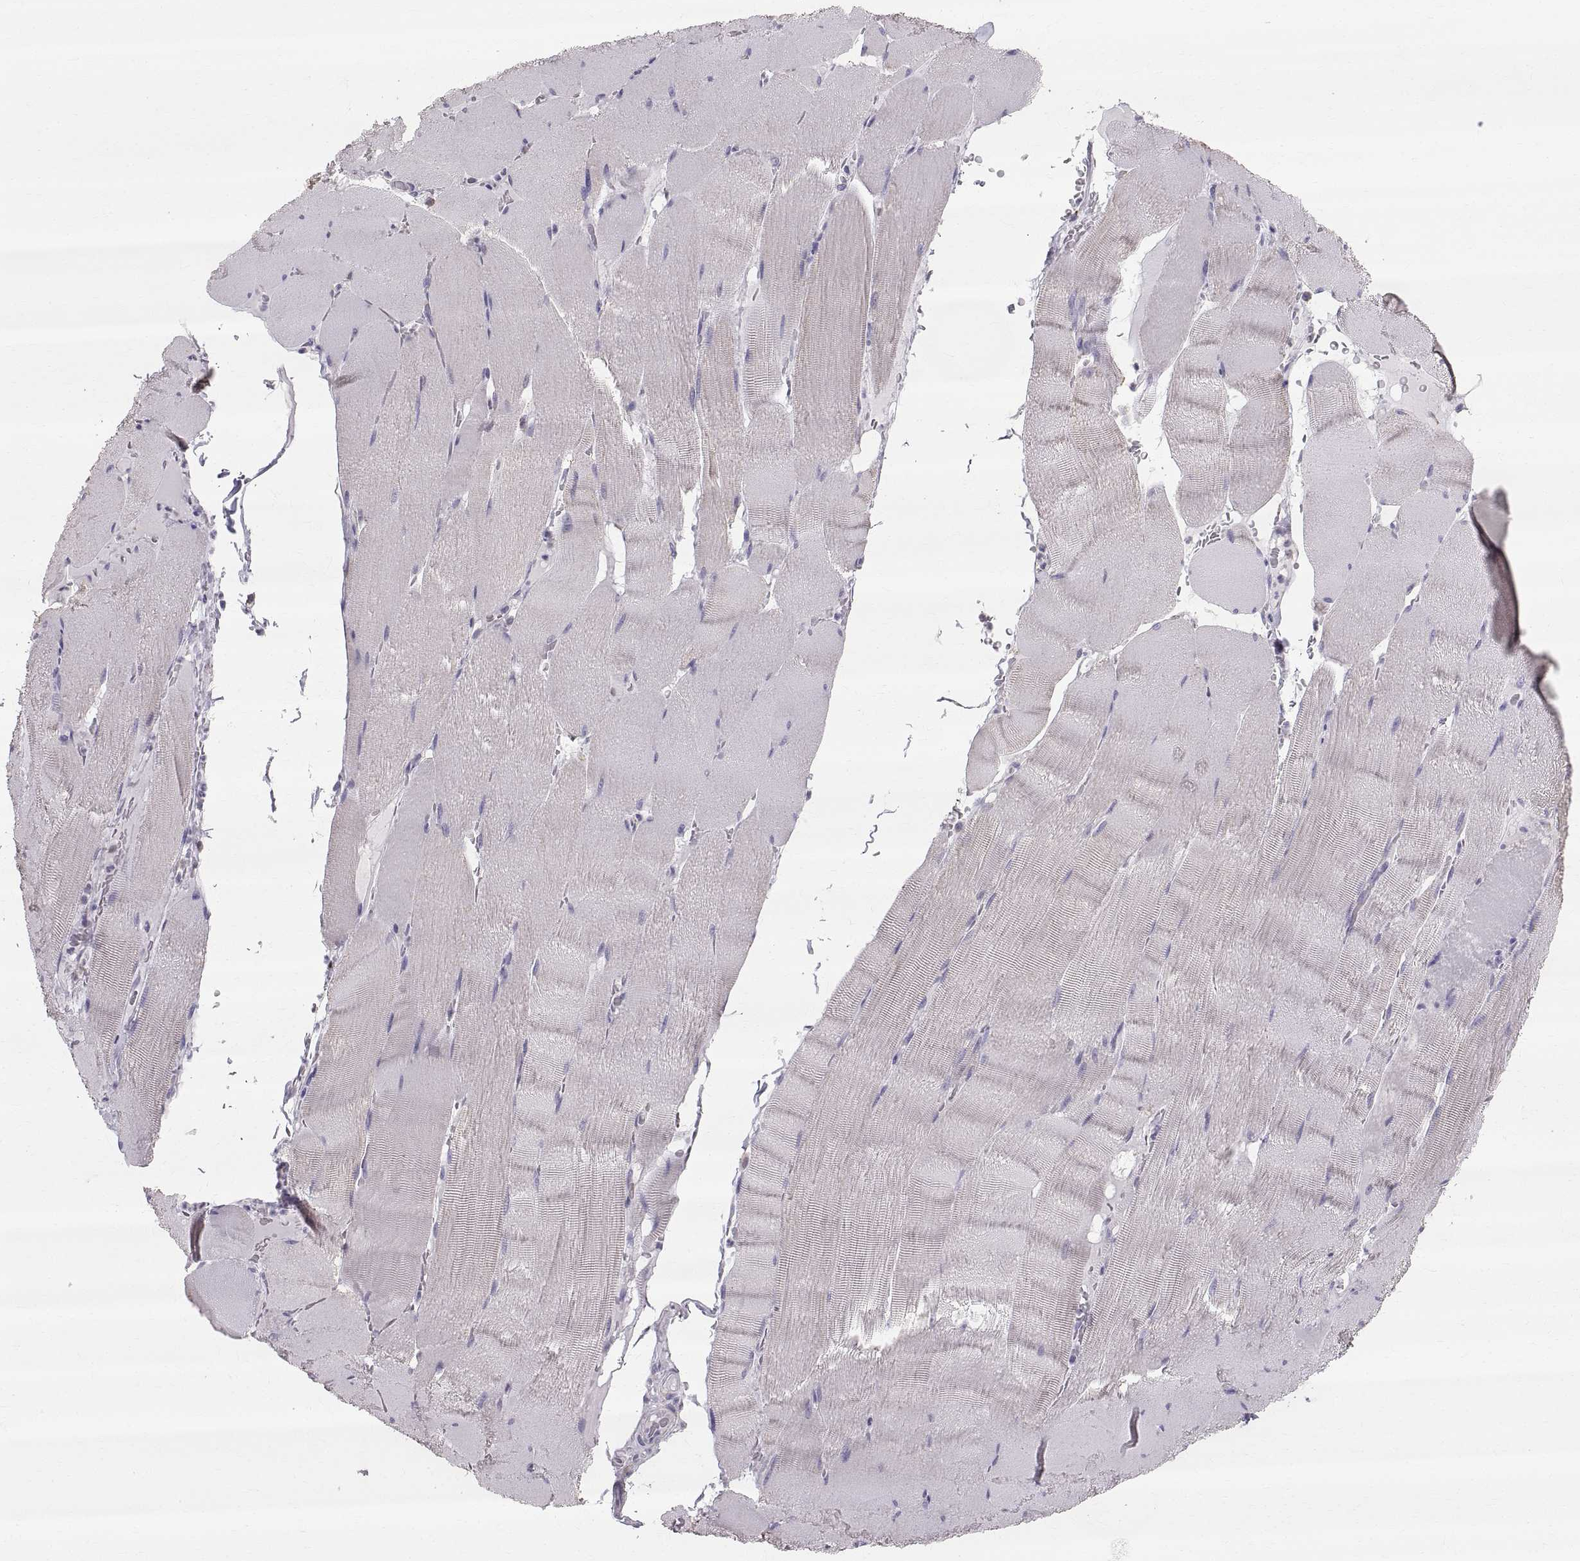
{"staining": {"intensity": "negative", "quantity": "none", "location": "none"}, "tissue": "skeletal muscle", "cell_type": "Myocytes", "image_type": "normal", "snomed": [{"axis": "morphology", "description": "Normal tissue, NOS"}, {"axis": "topography", "description": "Skeletal muscle"}], "caption": "This is a photomicrograph of IHC staining of unremarkable skeletal muscle, which shows no staining in myocytes. (DAB (3,3'-diaminobenzidine) immunohistochemistry (IHC) with hematoxylin counter stain).", "gene": "STMND1", "patient": {"sex": "male", "age": 56}}